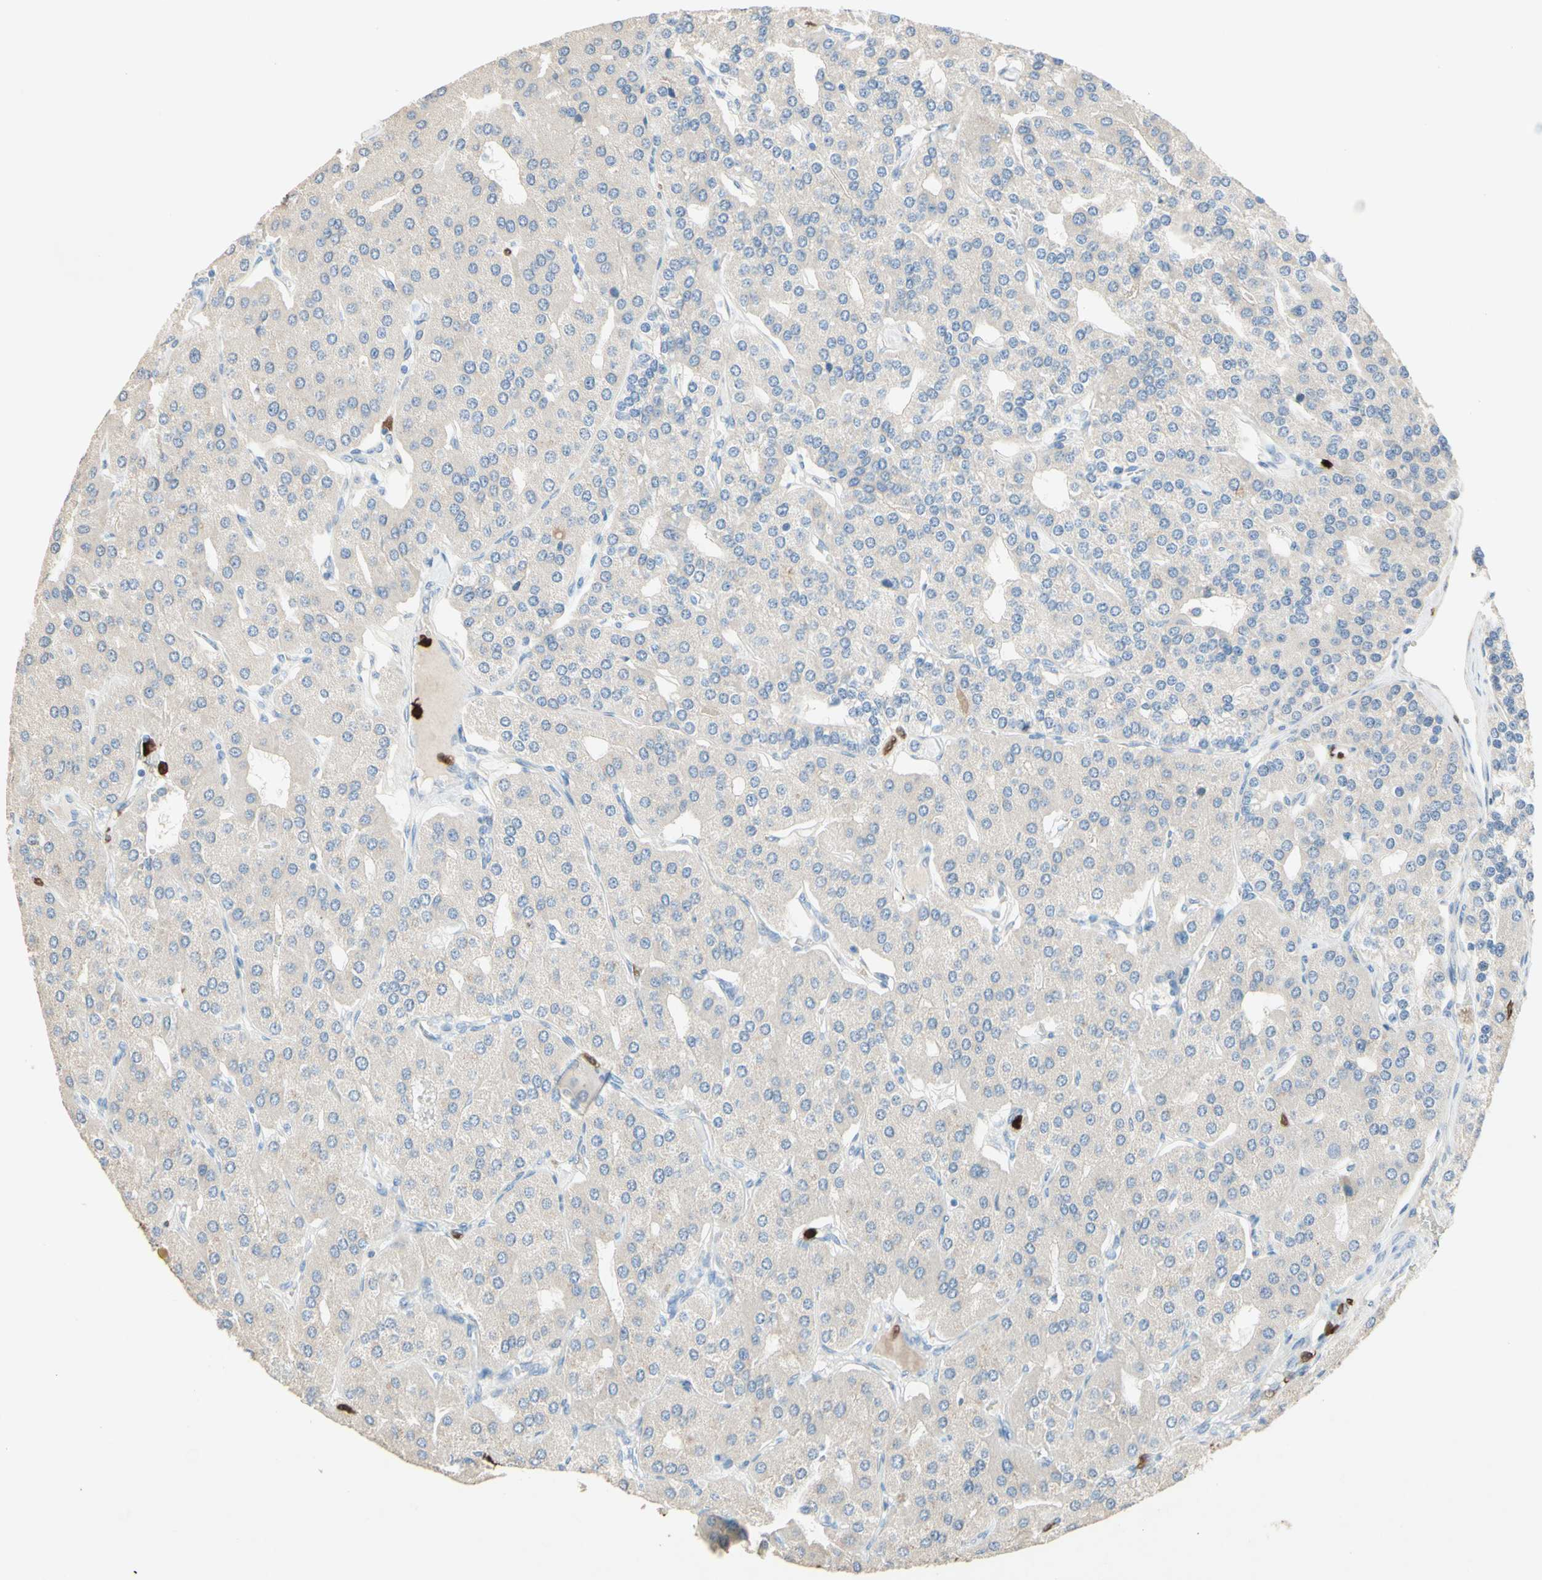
{"staining": {"intensity": "negative", "quantity": "none", "location": "none"}, "tissue": "parathyroid gland", "cell_type": "Glandular cells", "image_type": "normal", "snomed": [{"axis": "morphology", "description": "Normal tissue, NOS"}, {"axis": "morphology", "description": "Adenoma, NOS"}, {"axis": "topography", "description": "Parathyroid gland"}], "caption": "This photomicrograph is of benign parathyroid gland stained with immunohistochemistry (IHC) to label a protein in brown with the nuclei are counter-stained blue. There is no positivity in glandular cells.", "gene": "NFKBIZ", "patient": {"sex": "female", "age": 86}}